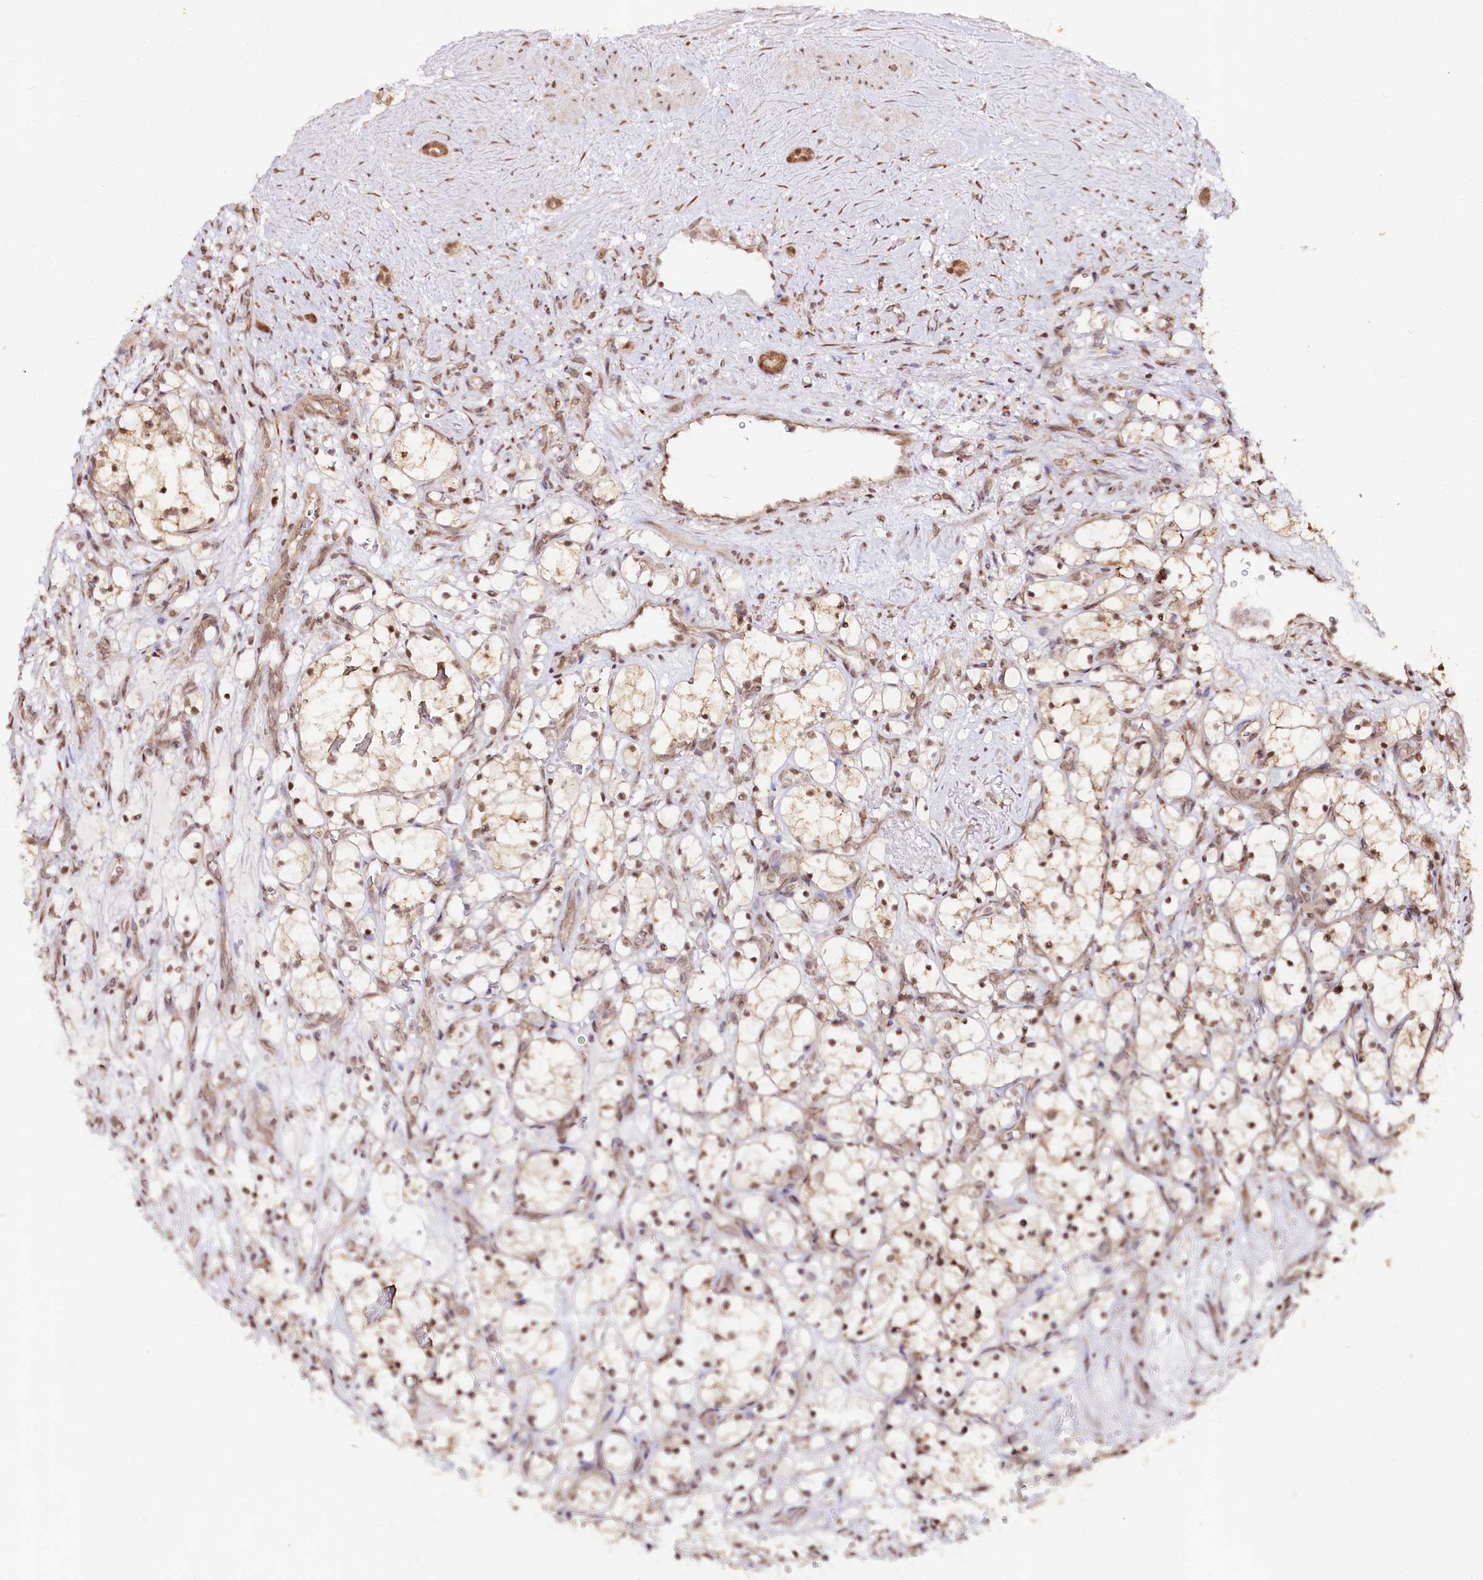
{"staining": {"intensity": "moderate", "quantity": ">75%", "location": "cytoplasmic/membranous,nuclear"}, "tissue": "renal cancer", "cell_type": "Tumor cells", "image_type": "cancer", "snomed": [{"axis": "morphology", "description": "Adenocarcinoma, NOS"}, {"axis": "topography", "description": "Kidney"}], "caption": "Tumor cells exhibit moderate cytoplasmic/membranous and nuclear expression in about >75% of cells in adenocarcinoma (renal). (DAB IHC with brightfield microscopy, high magnification).", "gene": "ENSG00000144785", "patient": {"sex": "female", "age": 69}}